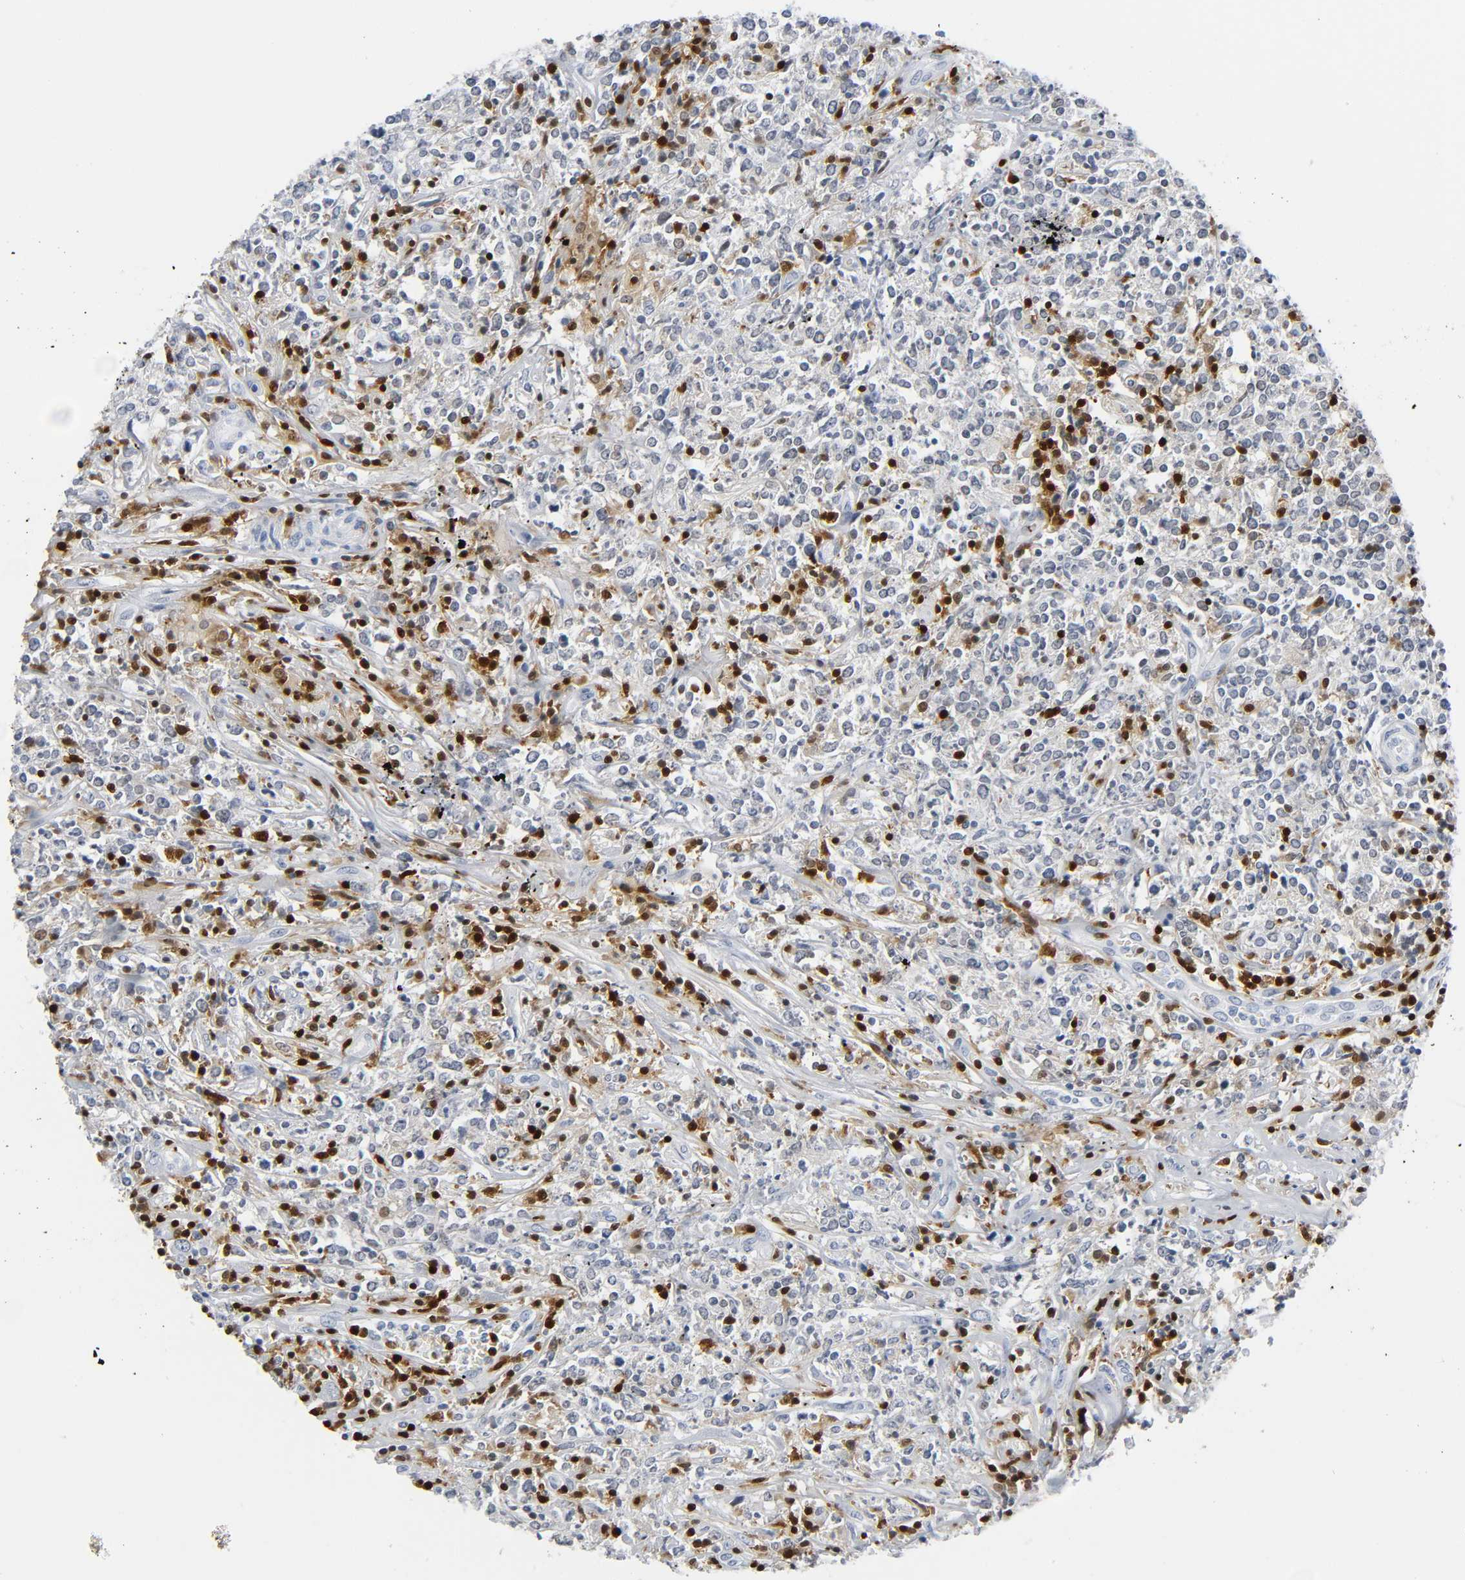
{"staining": {"intensity": "negative", "quantity": "none", "location": "none"}, "tissue": "lymphoma", "cell_type": "Tumor cells", "image_type": "cancer", "snomed": [{"axis": "morphology", "description": "Malignant lymphoma, non-Hodgkin's type, High grade"}, {"axis": "topography", "description": "Lymph node"}], "caption": "The micrograph shows no staining of tumor cells in lymphoma.", "gene": "DOK2", "patient": {"sex": "female", "age": 84}}